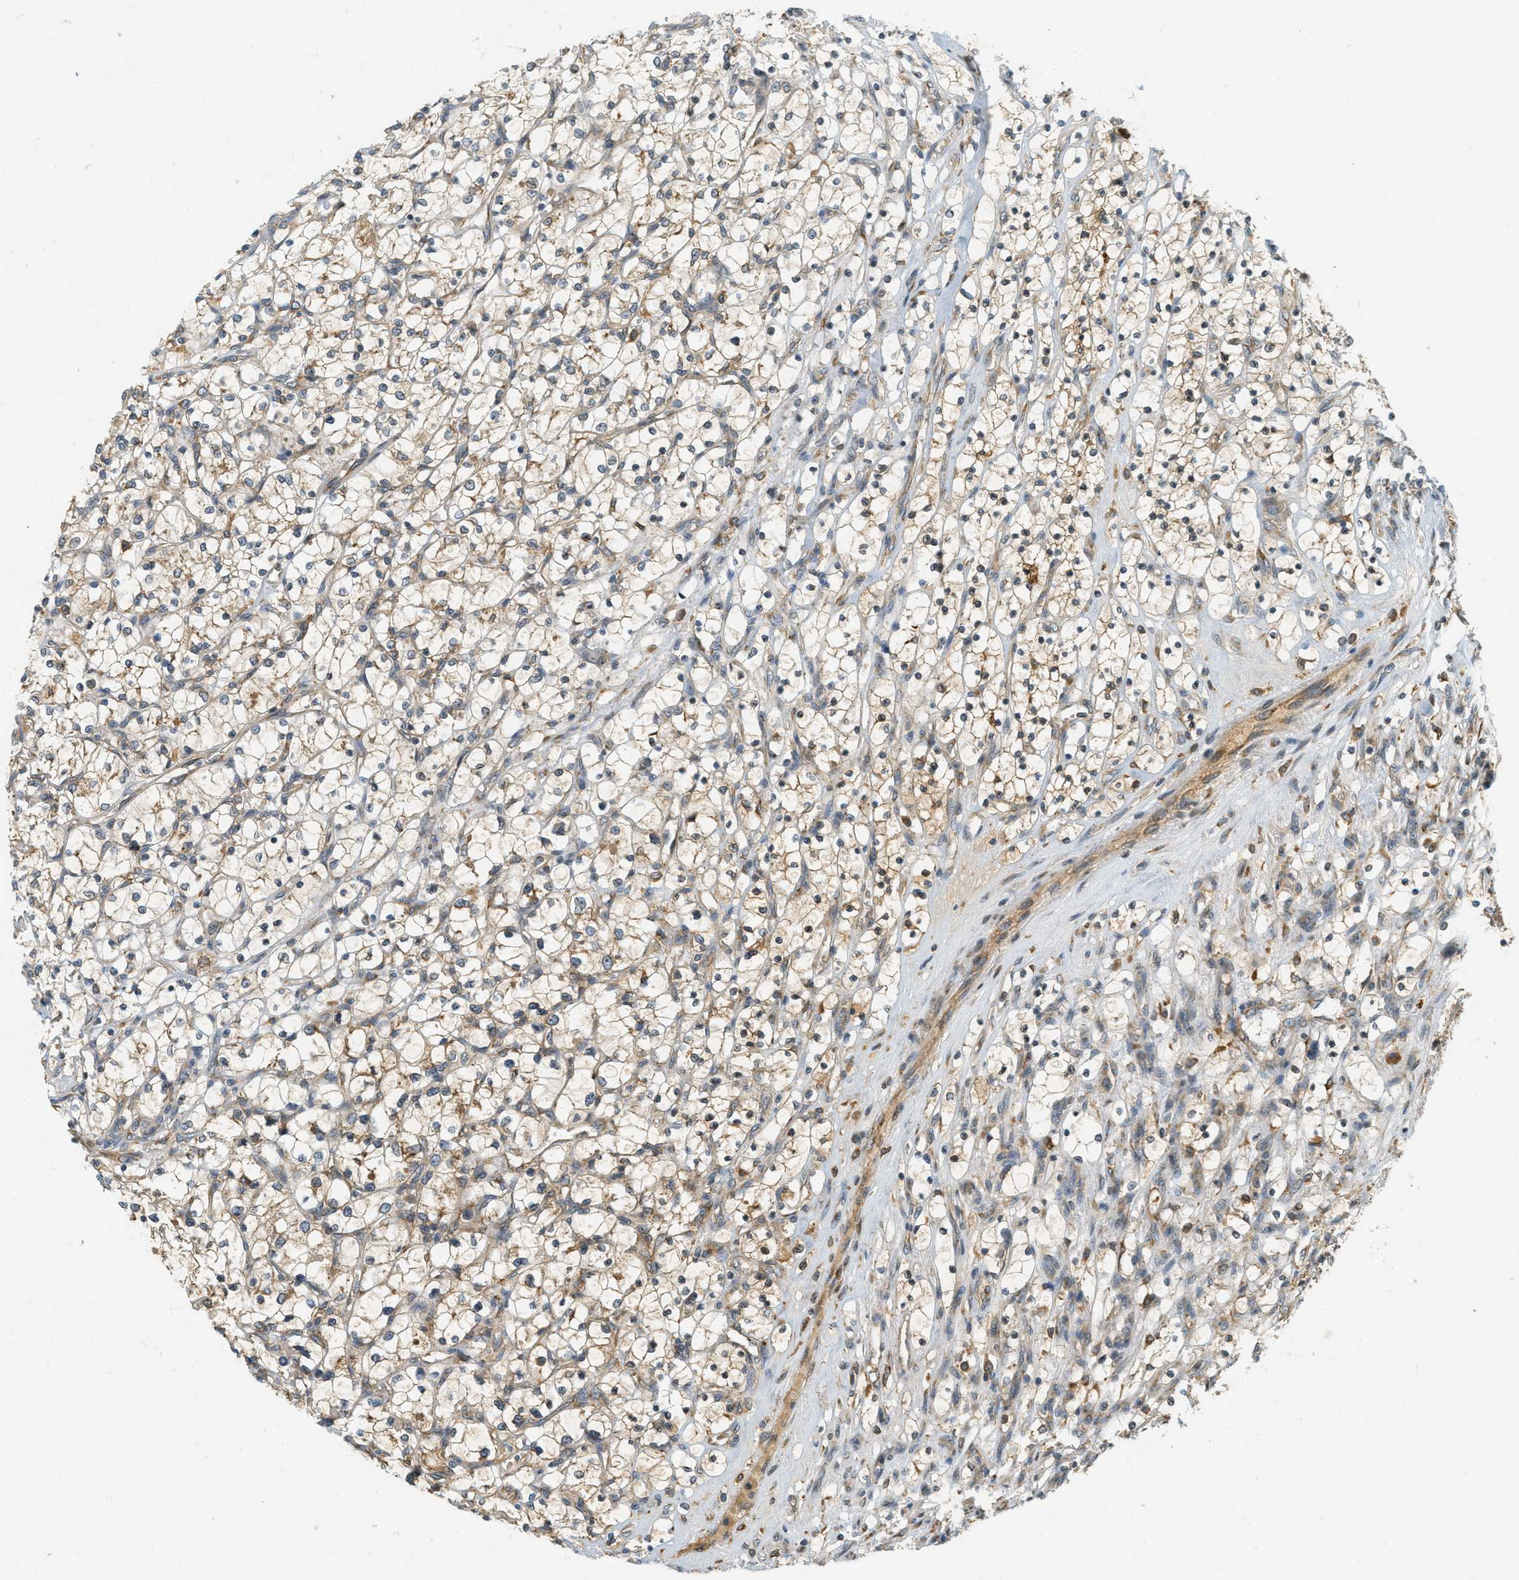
{"staining": {"intensity": "moderate", "quantity": "<25%", "location": "cytoplasmic/membranous"}, "tissue": "renal cancer", "cell_type": "Tumor cells", "image_type": "cancer", "snomed": [{"axis": "morphology", "description": "Adenocarcinoma, NOS"}, {"axis": "topography", "description": "Kidney"}], "caption": "An immunohistochemistry (IHC) histopathology image of neoplastic tissue is shown. Protein staining in brown shows moderate cytoplasmic/membranous positivity in renal cancer within tumor cells. (DAB (3,3'-diaminobenzidine) IHC with brightfield microscopy, high magnification).", "gene": "PDK1", "patient": {"sex": "female", "age": 69}}